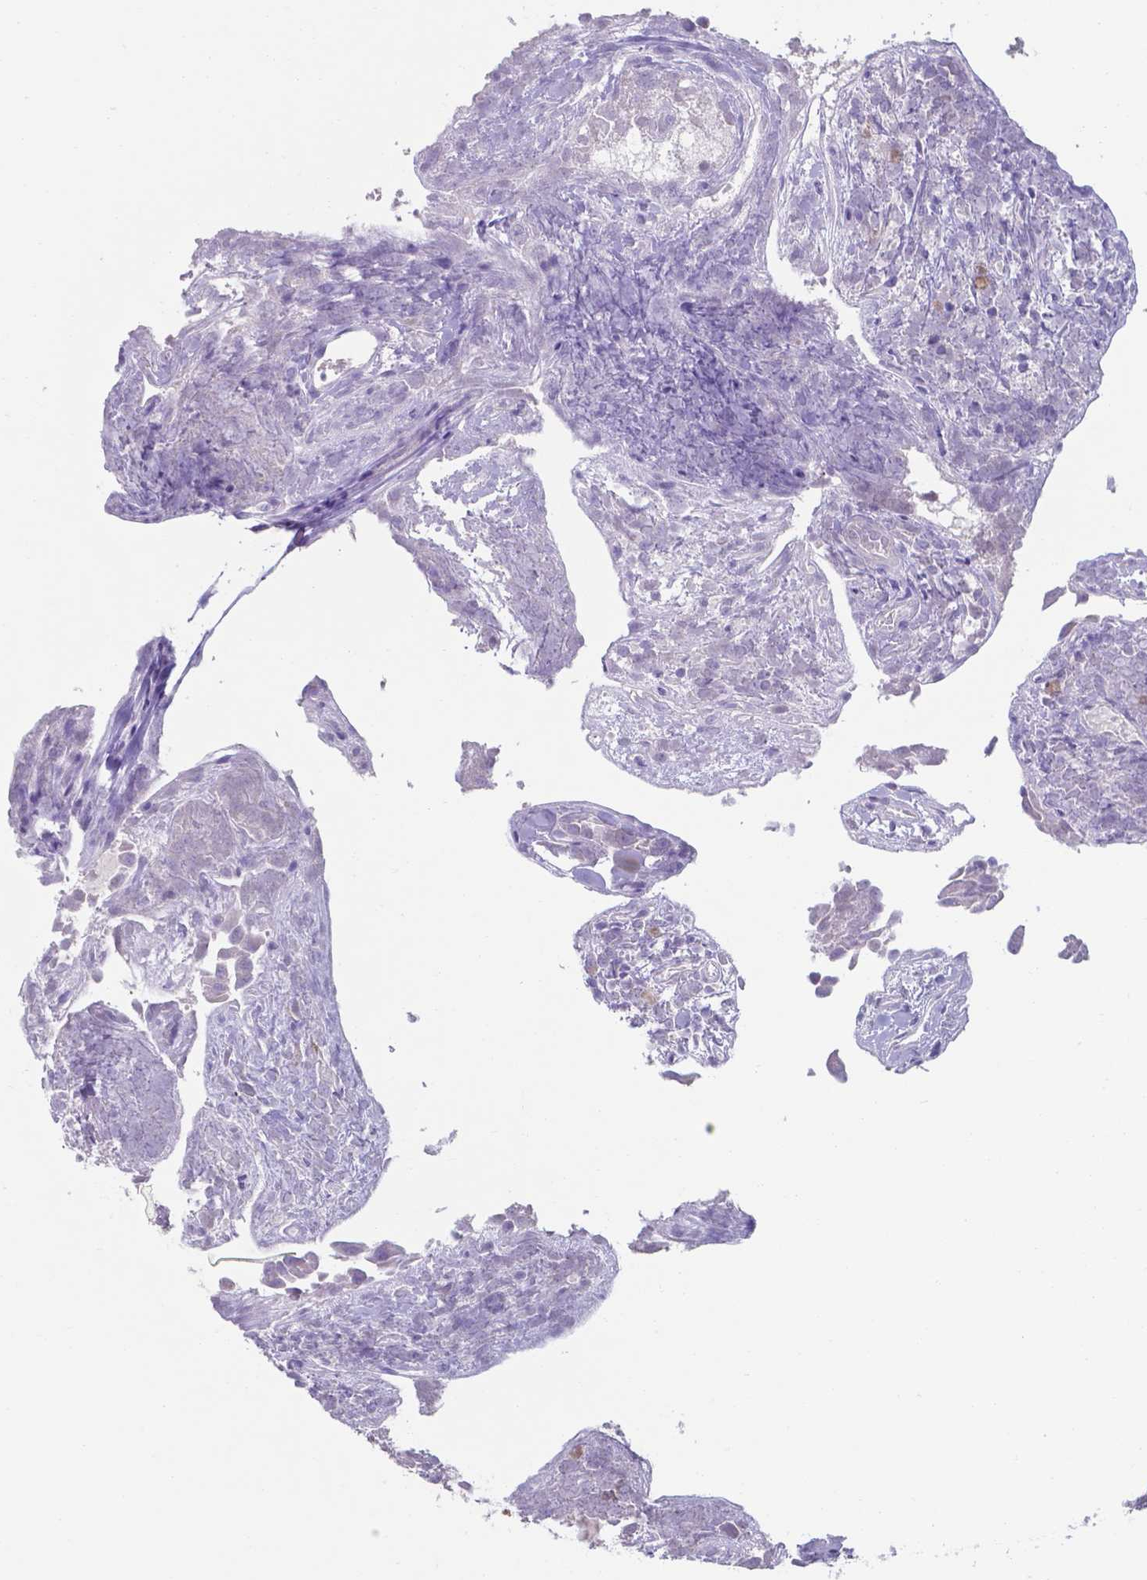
{"staining": {"intensity": "negative", "quantity": "none", "location": "none"}, "tissue": "thyroid cancer", "cell_type": "Tumor cells", "image_type": "cancer", "snomed": [{"axis": "morphology", "description": "Papillary adenocarcinoma, NOS"}, {"axis": "topography", "description": "Thyroid gland"}], "caption": "A high-resolution micrograph shows immunohistochemistry (IHC) staining of thyroid cancer (papillary adenocarcinoma), which demonstrates no significant positivity in tumor cells.", "gene": "UBE2J1", "patient": {"sex": "female", "age": 37}}